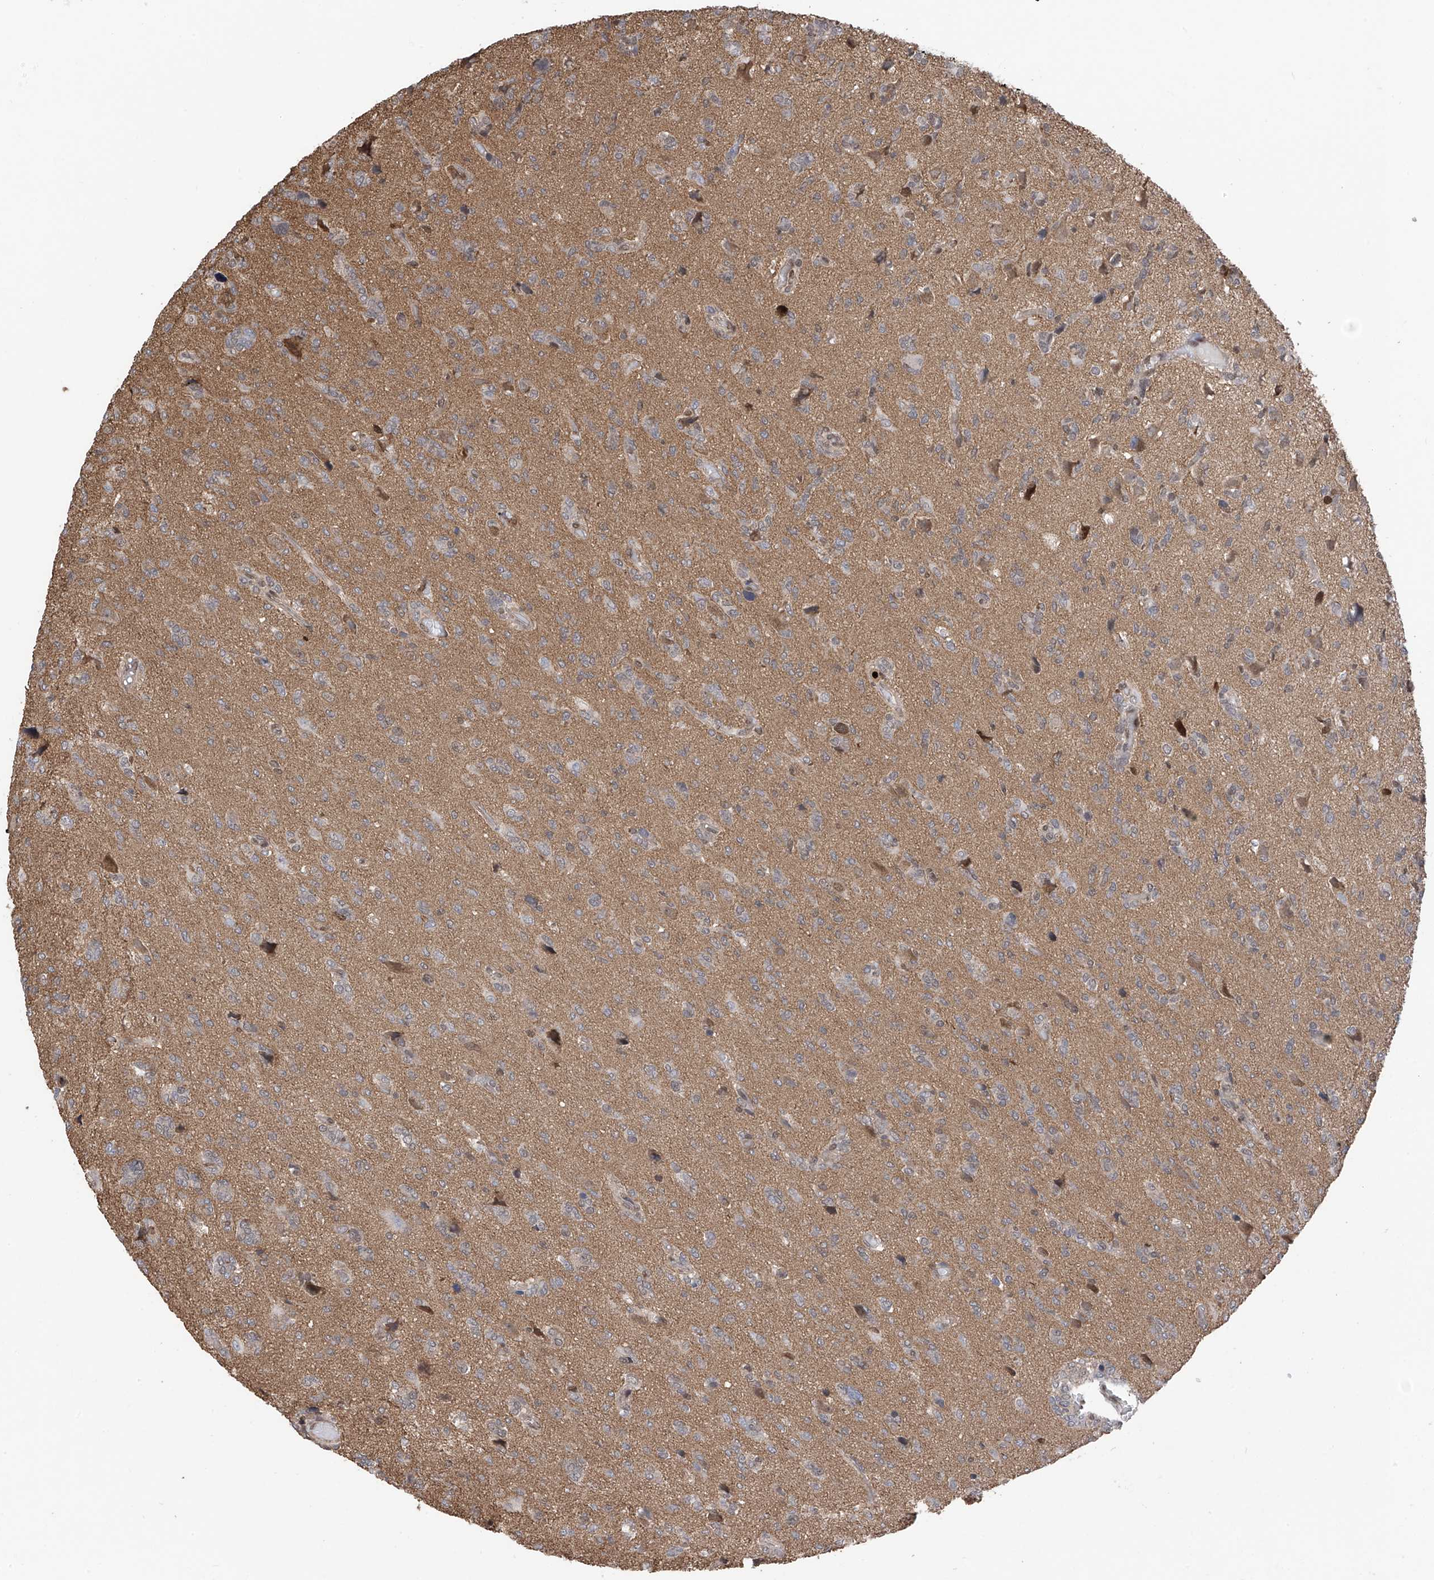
{"staining": {"intensity": "negative", "quantity": "none", "location": "none"}, "tissue": "glioma", "cell_type": "Tumor cells", "image_type": "cancer", "snomed": [{"axis": "morphology", "description": "Glioma, malignant, High grade"}, {"axis": "topography", "description": "Brain"}], "caption": "Glioma was stained to show a protein in brown. There is no significant staining in tumor cells.", "gene": "DNAJC9", "patient": {"sex": "female", "age": 59}}